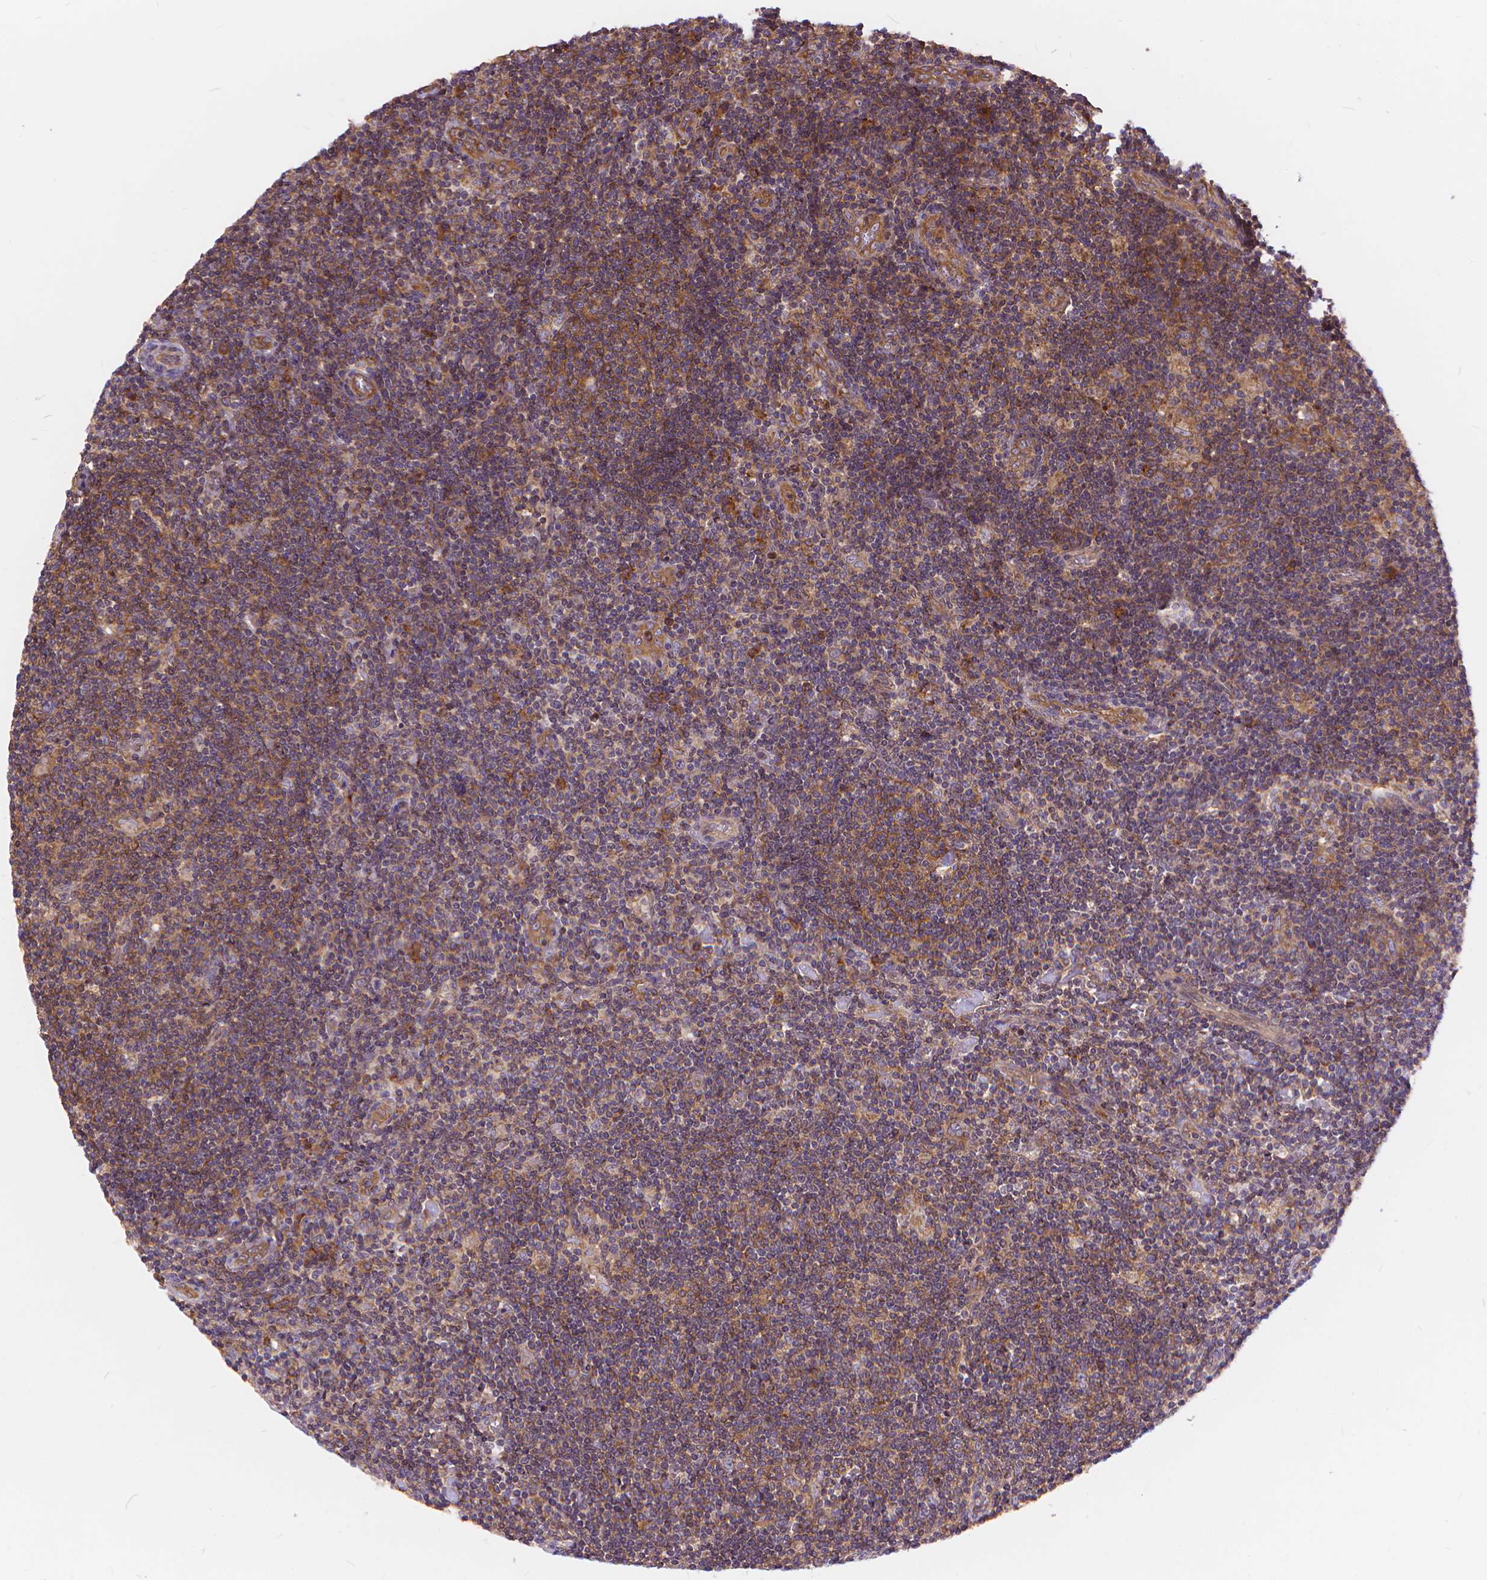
{"staining": {"intensity": "moderate", "quantity": ">75%", "location": "cytoplasmic/membranous"}, "tissue": "lymphoma", "cell_type": "Tumor cells", "image_type": "cancer", "snomed": [{"axis": "morphology", "description": "Hodgkin's disease, NOS"}, {"axis": "topography", "description": "Lymph node"}], "caption": "Tumor cells display moderate cytoplasmic/membranous expression in about >75% of cells in Hodgkin's disease.", "gene": "ARAP1", "patient": {"sex": "male", "age": 40}}